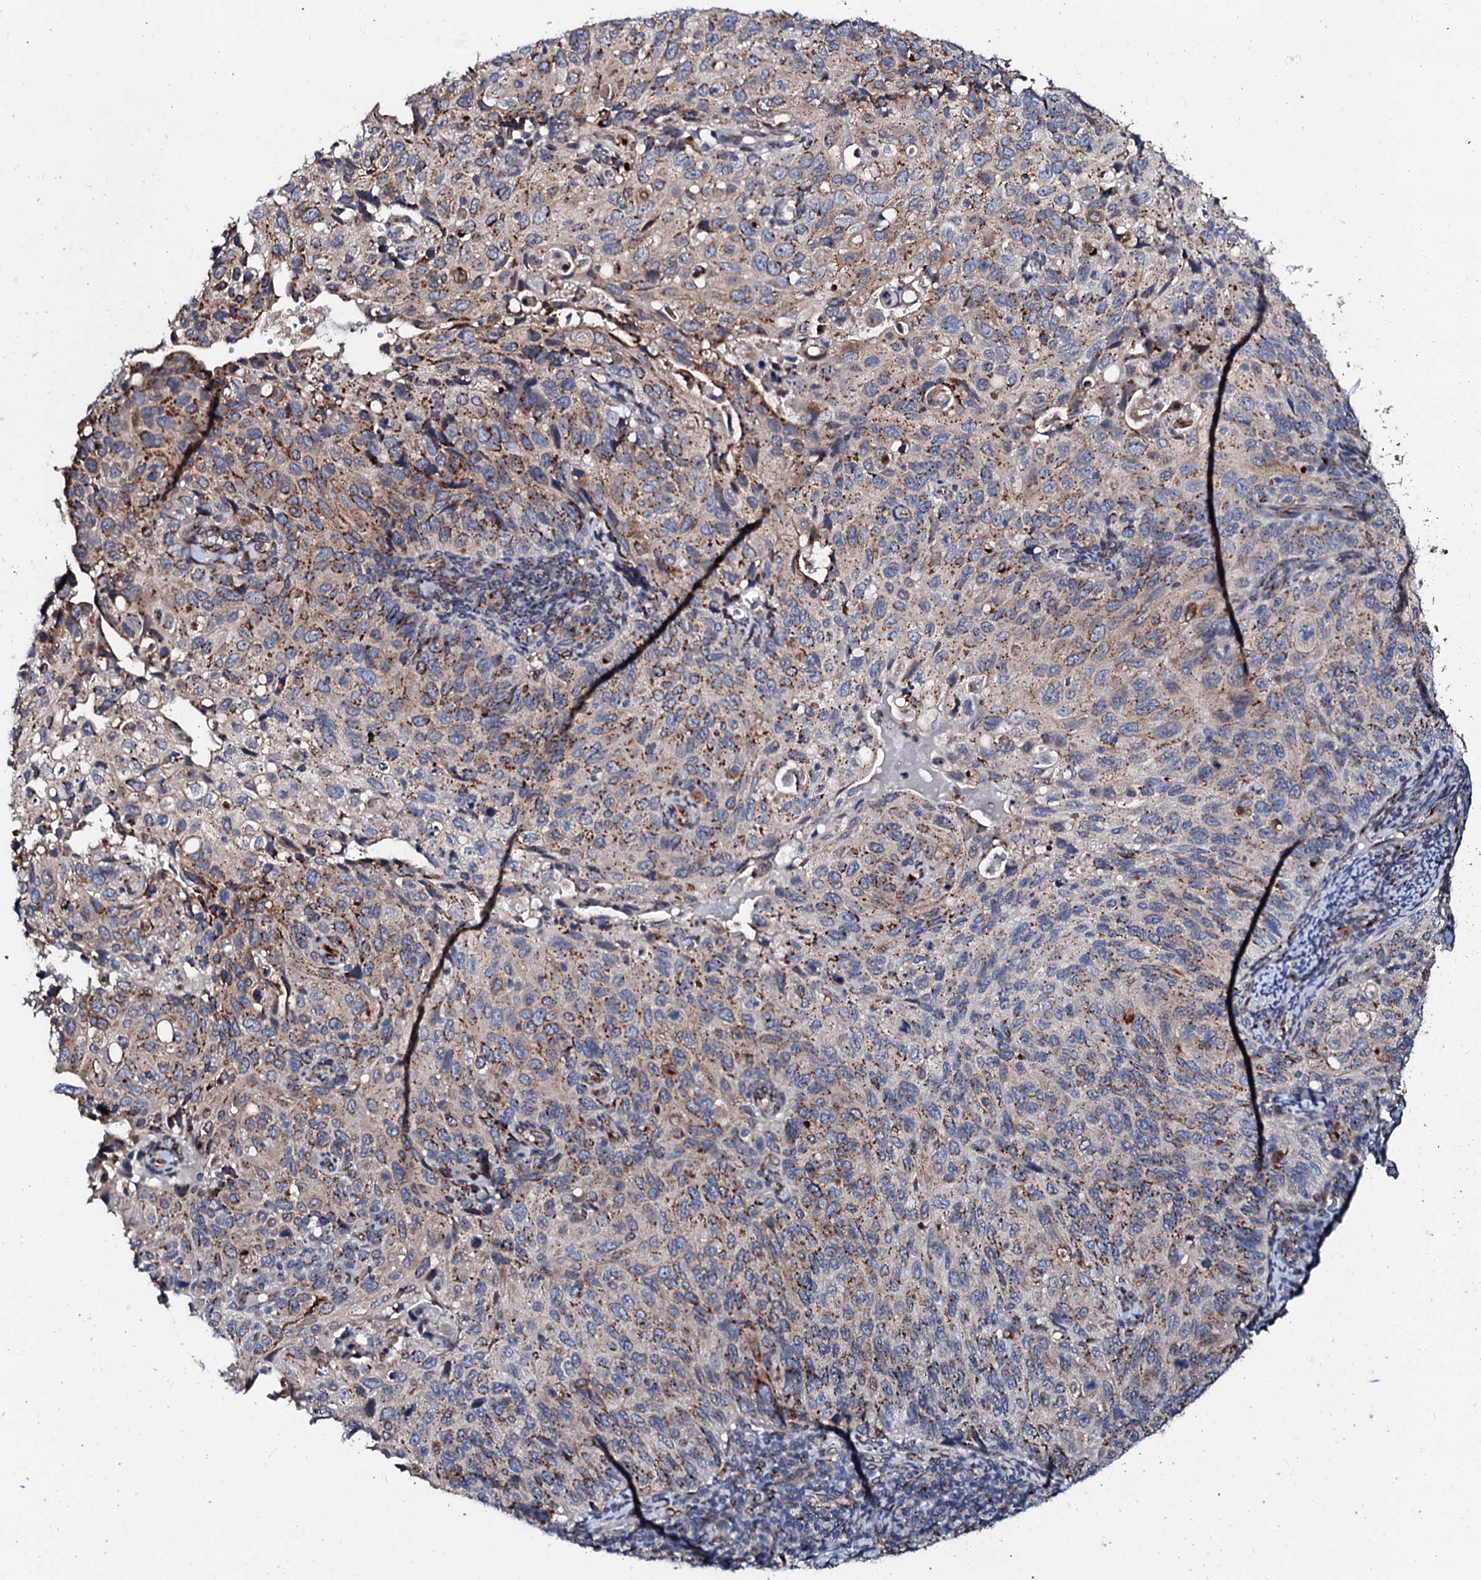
{"staining": {"intensity": "moderate", "quantity": "25%-75%", "location": "cytoplasmic/membranous"}, "tissue": "cervical cancer", "cell_type": "Tumor cells", "image_type": "cancer", "snomed": [{"axis": "morphology", "description": "Squamous cell carcinoma, NOS"}, {"axis": "topography", "description": "Cervix"}], "caption": "Cervical cancer stained for a protein (brown) displays moderate cytoplasmic/membranous positive staining in approximately 25%-75% of tumor cells.", "gene": "TMCO3", "patient": {"sex": "female", "age": 70}}